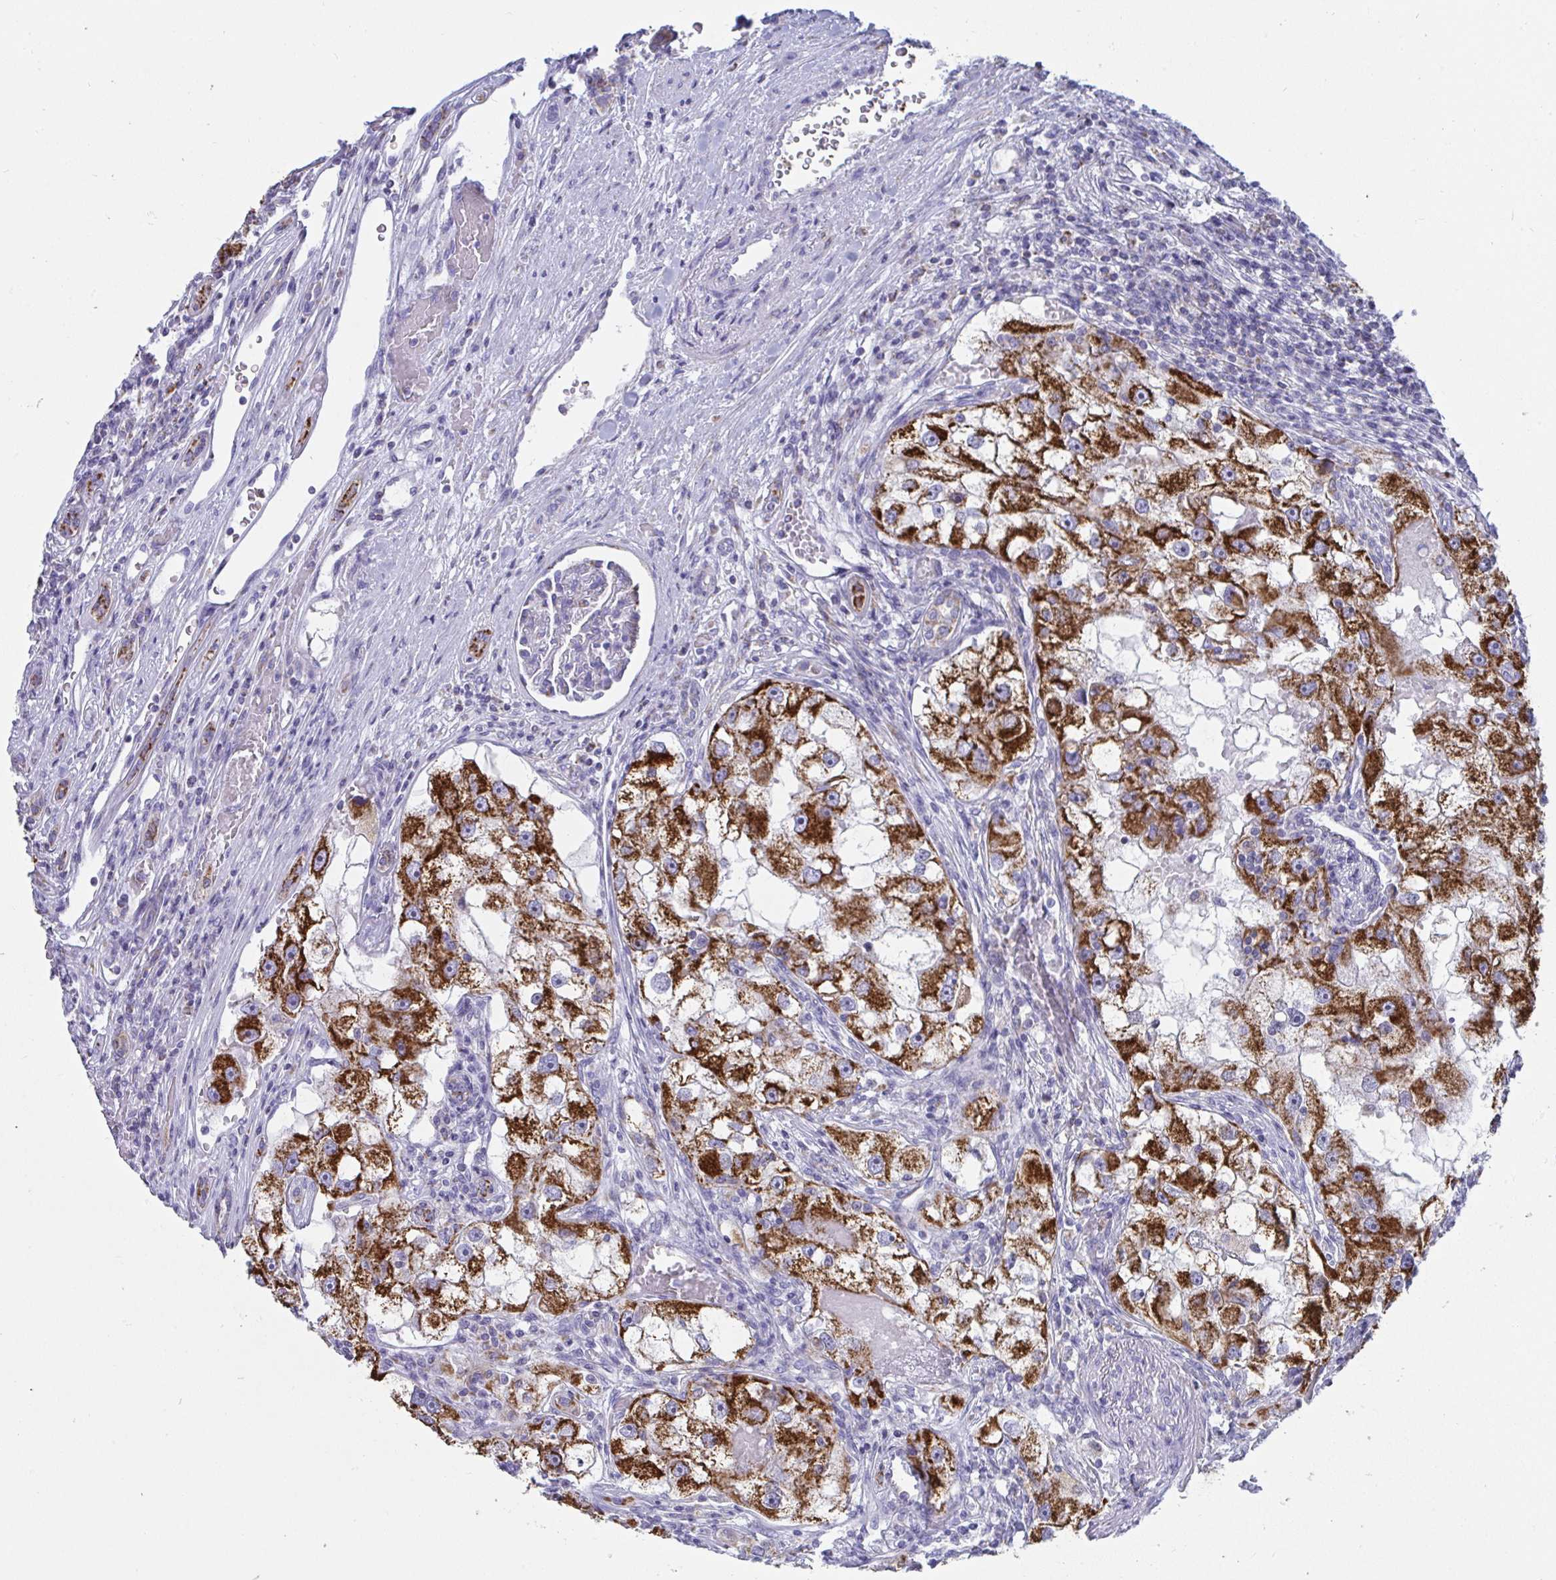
{"staining": {"intensity": "strong", "quantity": ">75%", "location": "cytoplasmic/membranous"}, "tissue": "renal cancer", "cell_type": "Tumor cells", "image_type": "cancer", "snomed": [{"axis": "morphology", "description": "Adenocarcinoma, NOS"}, {"axis": "topography", "description": "Kidney"}], "caption": "The immunohistochemical stain labels strong cytoplasmic/membranous expression in tumor cells of adenocarcinoma (renal) tissue.", "gene": "AIFM1", "patient": {"sex": "male", "age": 63}}